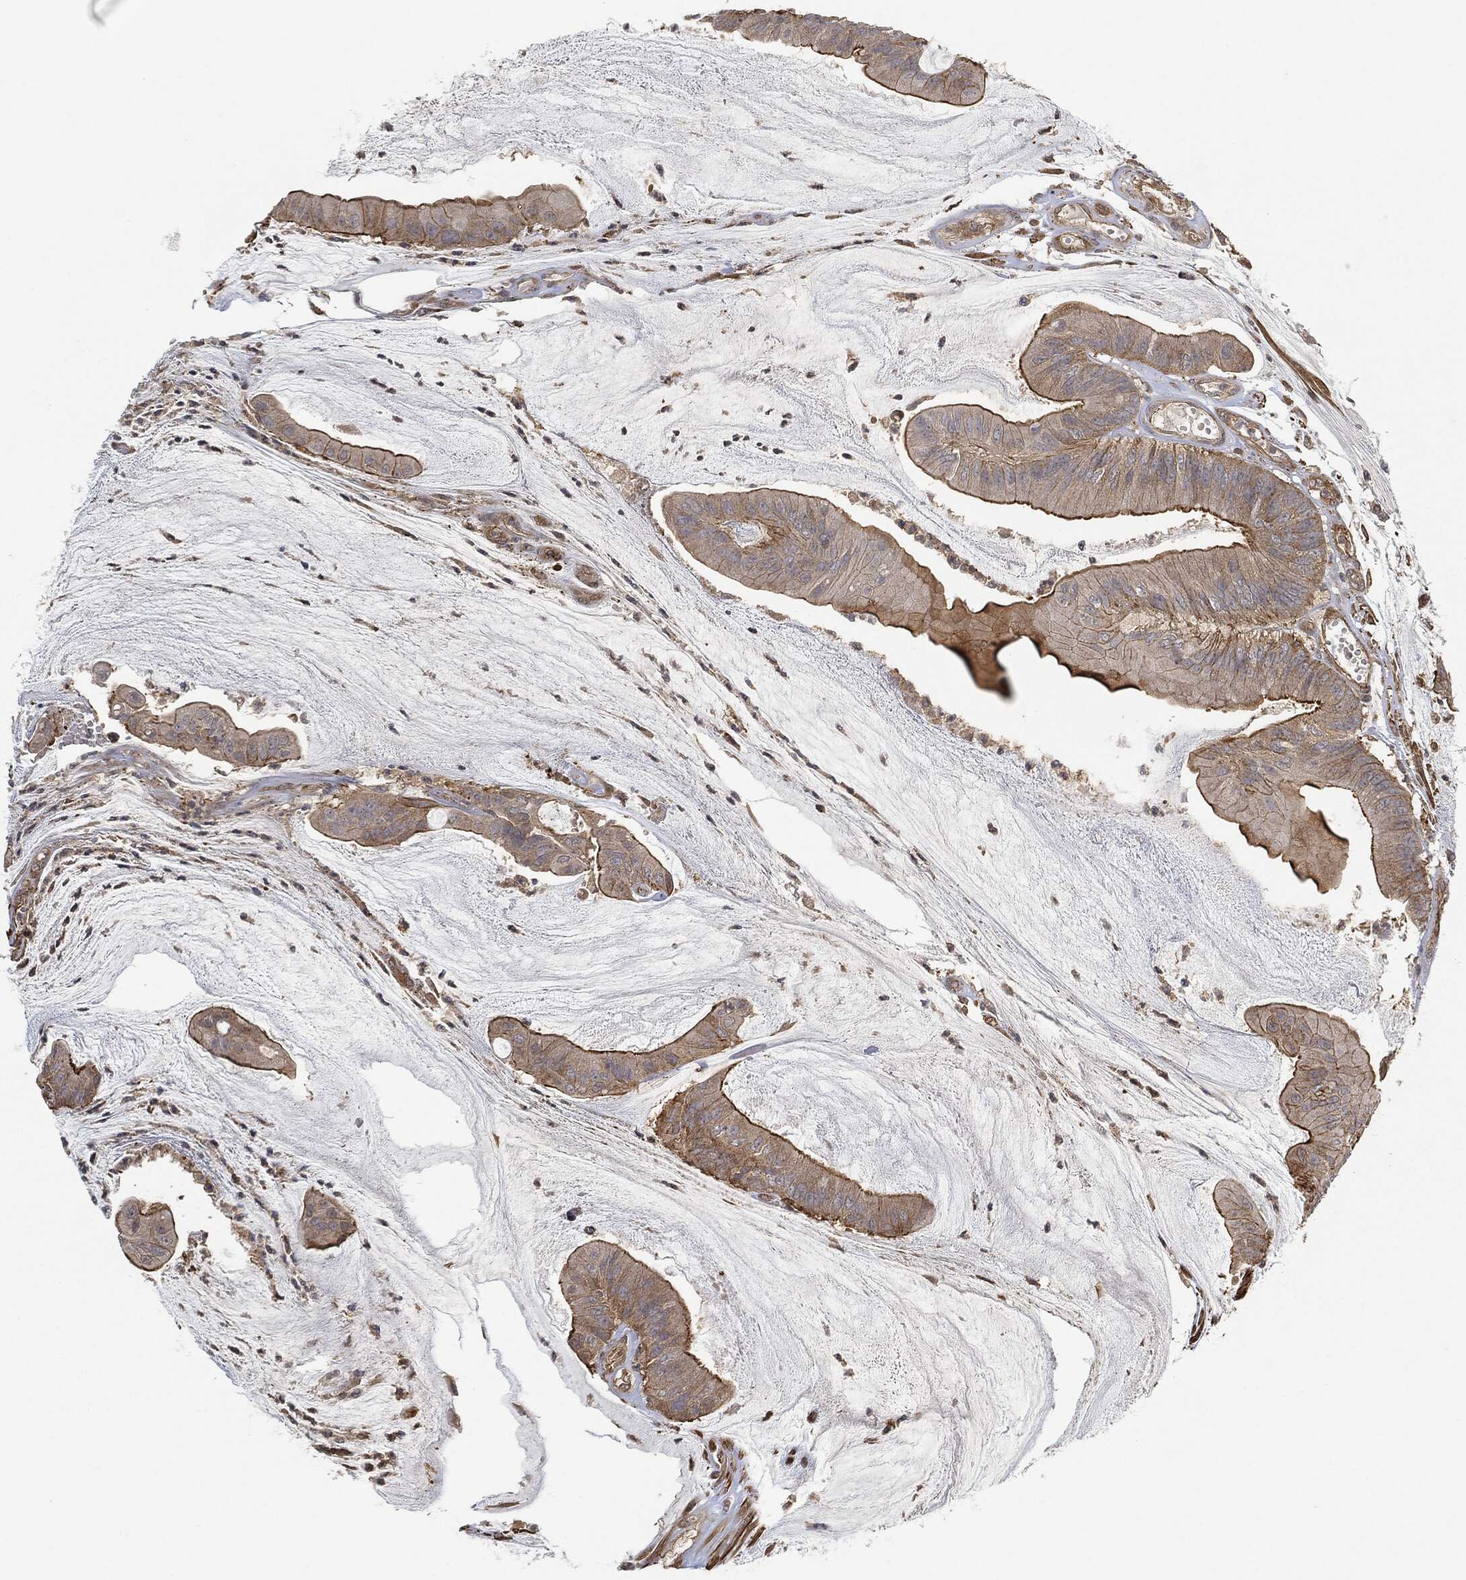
{"staining": {"intensity": "strong", "quantity": ">75%", "location": "cytoplasmic/membranous"}, "tissue": "colorectal cancer", "cell_type": "Tumor cells", "image_type": "cancer", "snomed": [{"axis": "morphology", "description": "Adenocarcinoma, NOS"}, {"axis": "topography", "description": "Colon"}], "caption": "This histopathology image demonstrates colorectal cancer stained with IHC to label a protein in brown. The cytoplasmic/membranous of tumor cells show strong positivity for the protein. Nuclei are counter-stained blue.", "gene": "TPT1", "patient": {"sex": "female", "age": 69}}